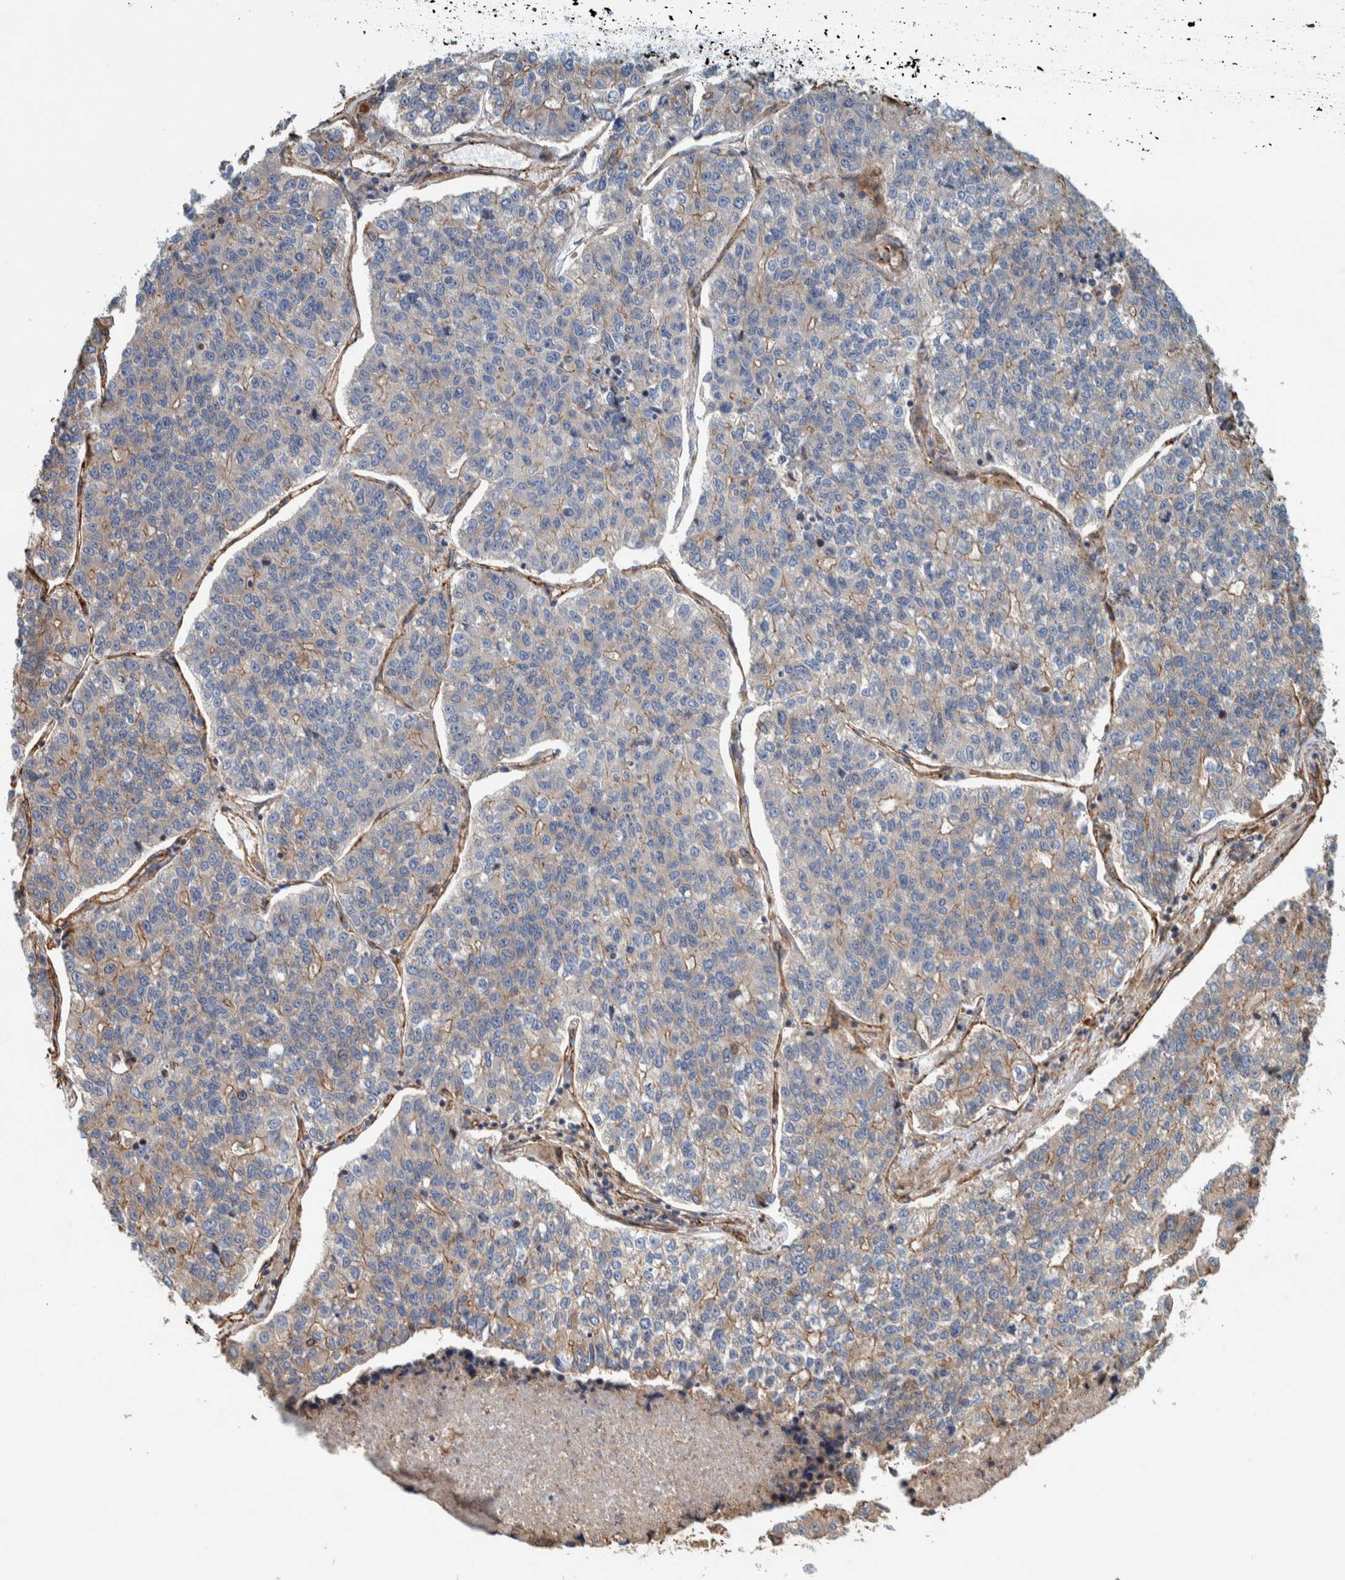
{"staining": {"intensity": "weak", "quantity": "<25%", "location": "cytoplasmic/membranous"}, "tissue": "lung cancer", "cell_type": "Tumor cells", "image_type": "cancer", "snomed": [{"axis": "morphology", "description": "Adenocarcinoma, NOS"}, {"axis": "topography", "description": "Lung"}], "caption": "Tumor cells are negative for brown protein staining in lung adenocarcinoma.", "gene": "PKD1L1", "patient": {"sex": "male", "age": 49}}